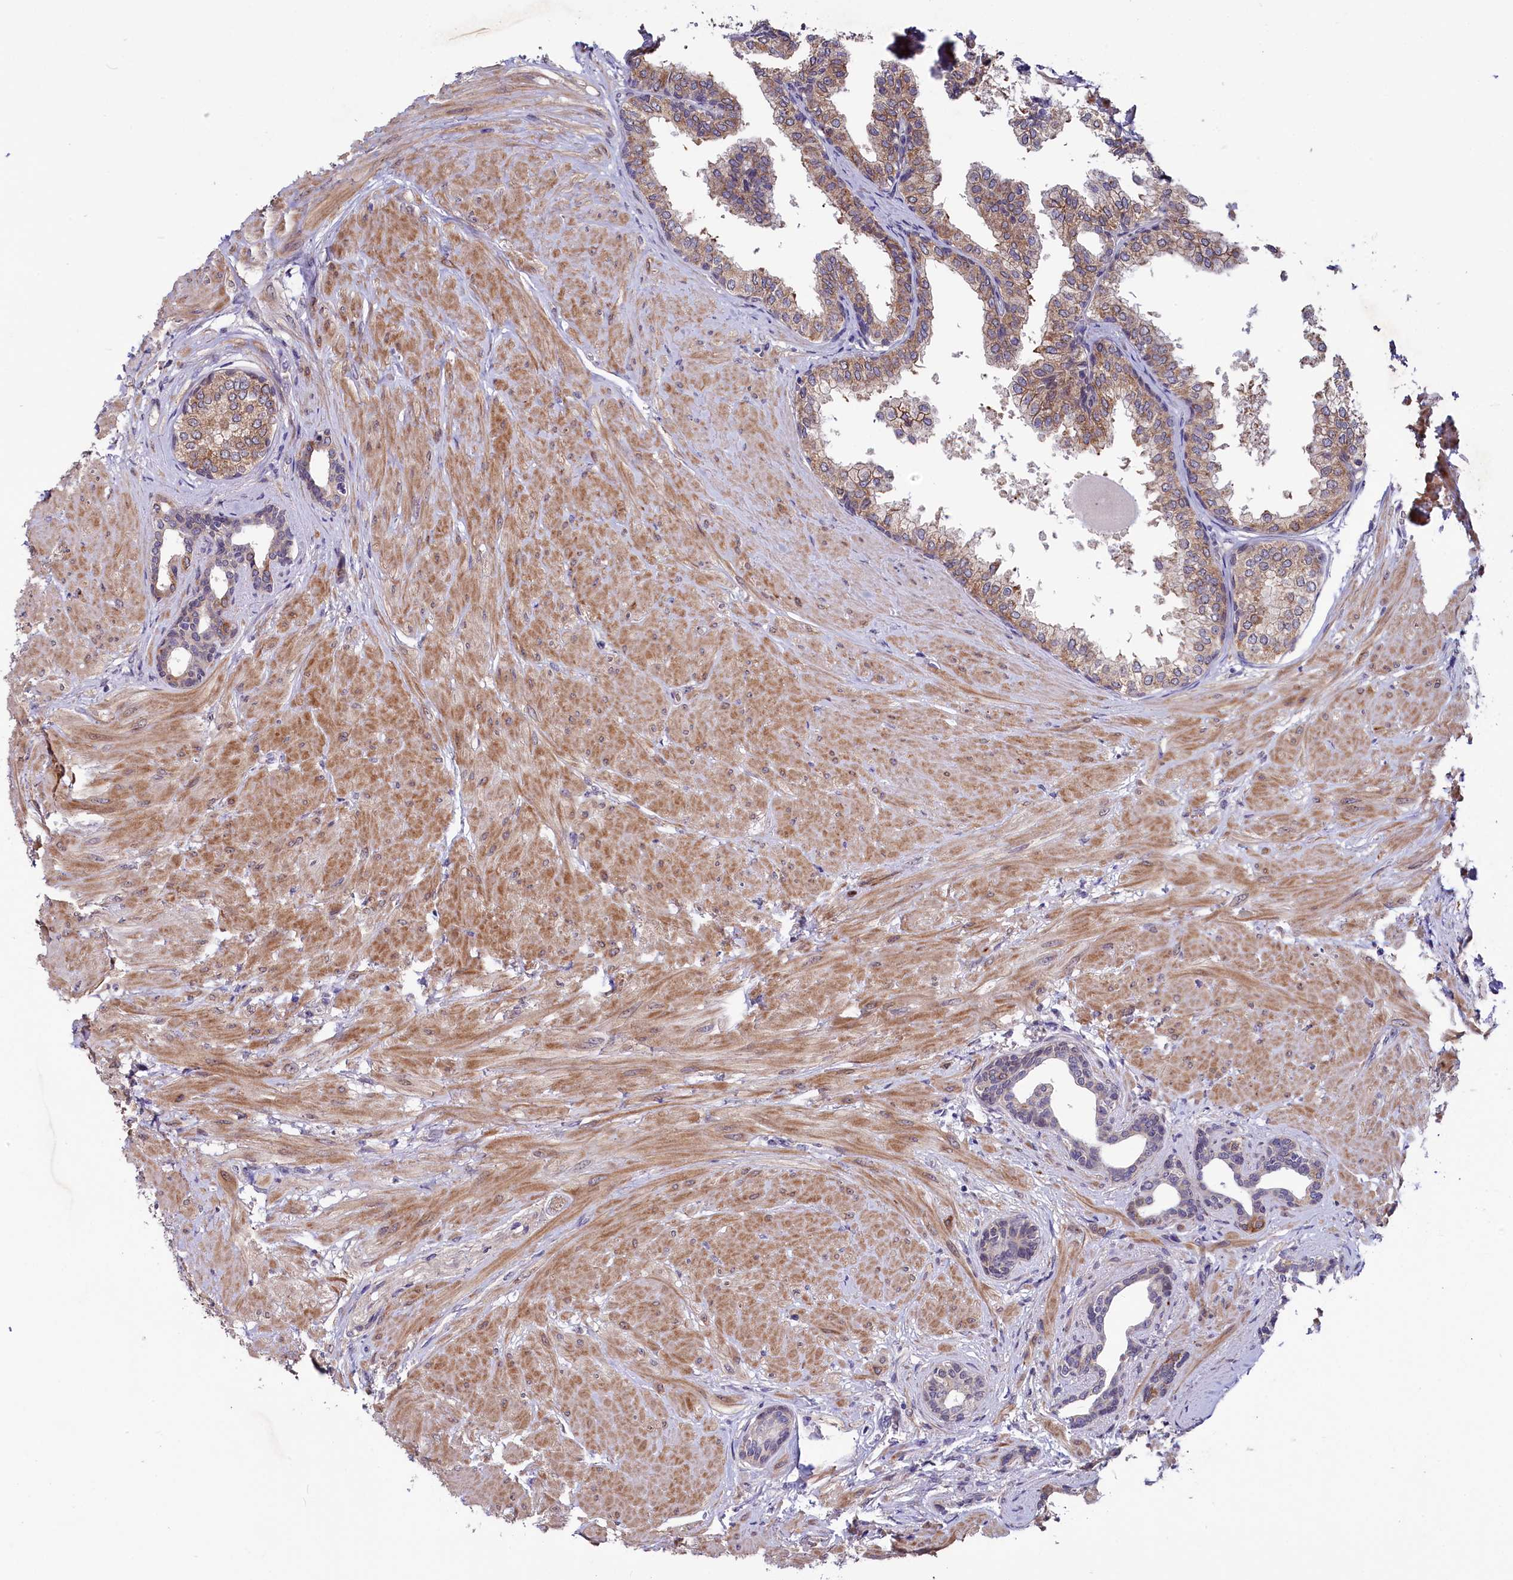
{"staining": {"intensity": "moderate", "quantity": ">75%", "location": "cytoplasmic/membranous"}, "tissue": "prostate", "cell_type": "Glandular cells", "image_type": "normal", "snomed": [{"axis": "morphology", "description": "Normal tissue, NOS"}, {"axis": "topography", "description": "Prostate"}], "caption": "A brown stain shows moderate cytoplasmic/membranous positivity of a protein in glandular cells of unremarkable human prostate. (brown staining indicates protein expression, while blue staining denotes nuclei).", "gene": "SLC39A6", "patient": {"sex": "male", "age": 48}}